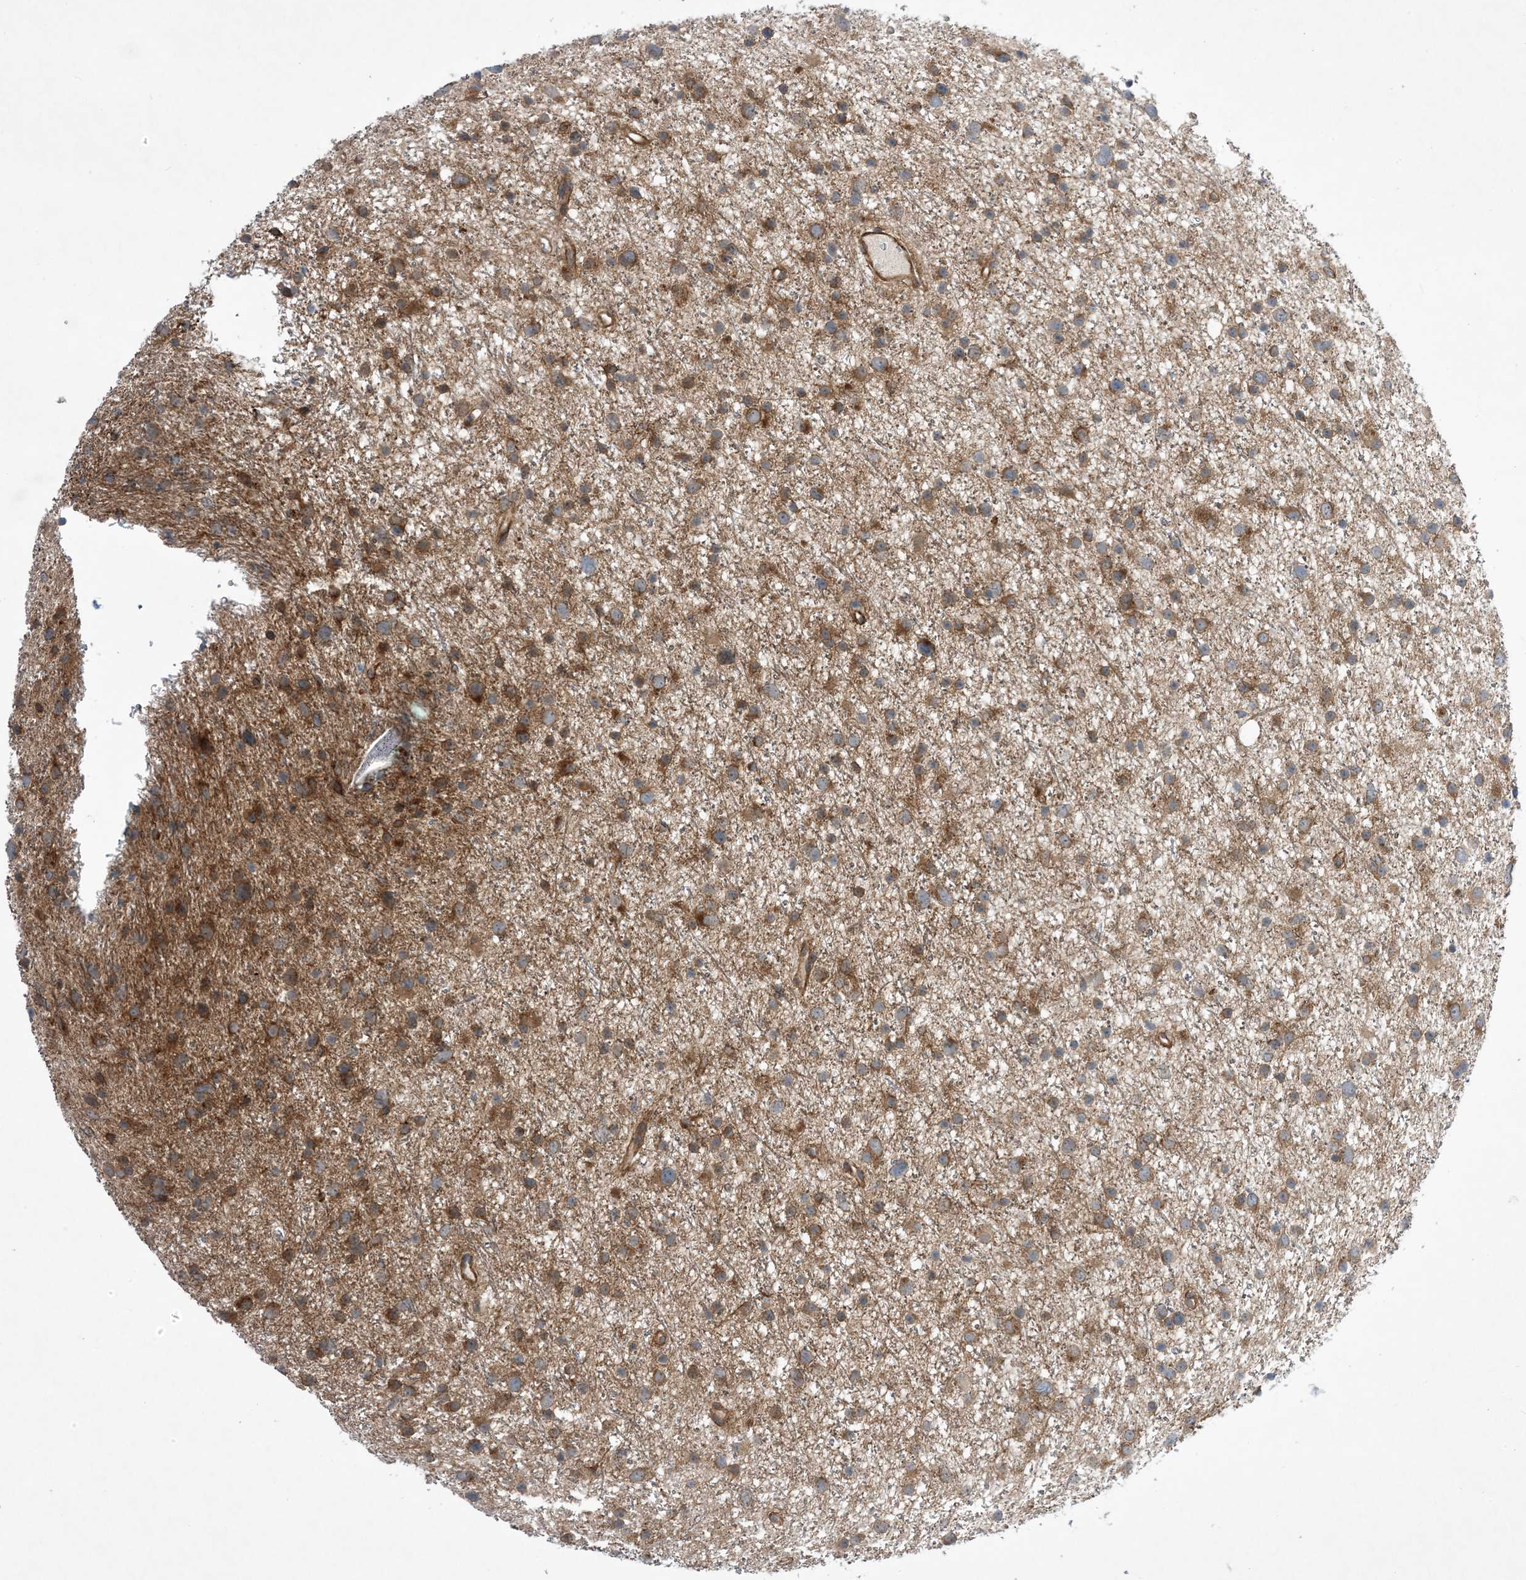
{"staining": {"intensity": "moderate", "quantity": ">75%", "location": "cytoplasmic/membranous"}, "tissue": "glioma", "cell_type": "Tumor cells", "image_type": "cancer", "snomed": [{"axis": "morphology", "description": "Glioma, malignant, Low grade"}, {"axis": "topography", "description": "Cerebral cortex"}], "caption": "Human glioma stained with a protein marker exhibits moderate staining in tumor cells.", "gene": "EHBP1", "patient": {"sex": "female", "age": 39}}